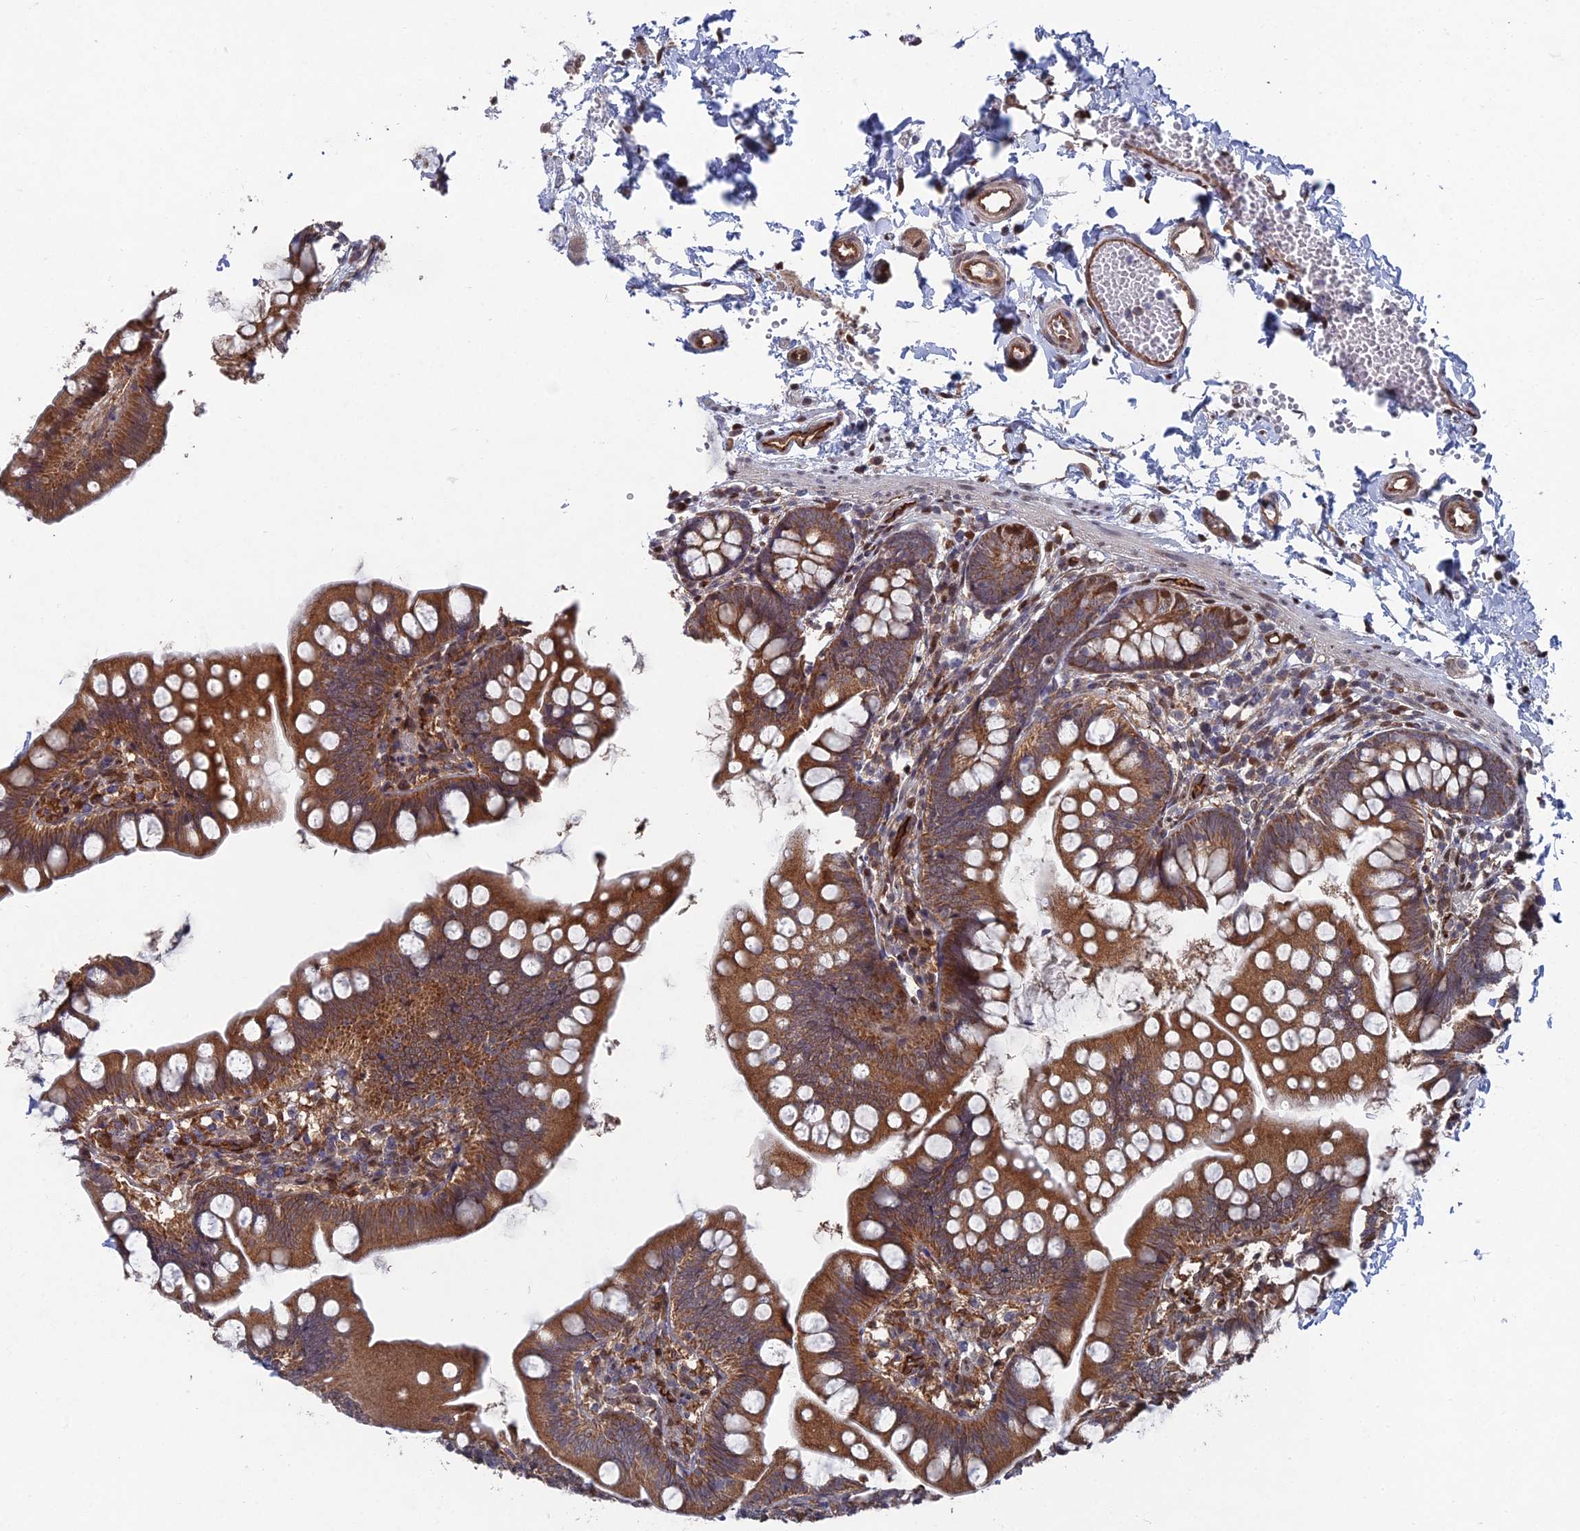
{"staining": {"intensity": "strong", "quantity": ">75%", "location": "cytoplasmic/membranous"}, "tissue": "small intestine", "cell_type": "Glandular cells", "image_type": "normal", "snomed": [{"axis": "morphology", "description": "Normal tissue, NOS"}, {"axis": "topography", "description": "Small intestine"}], "caption": "Strong cytoplasmic/membranous protein staining is identified in approximately >75% of glandular cells in small intestine.", "gene": "UNC5D", "patient": {"sex": "male", "age": 7}}